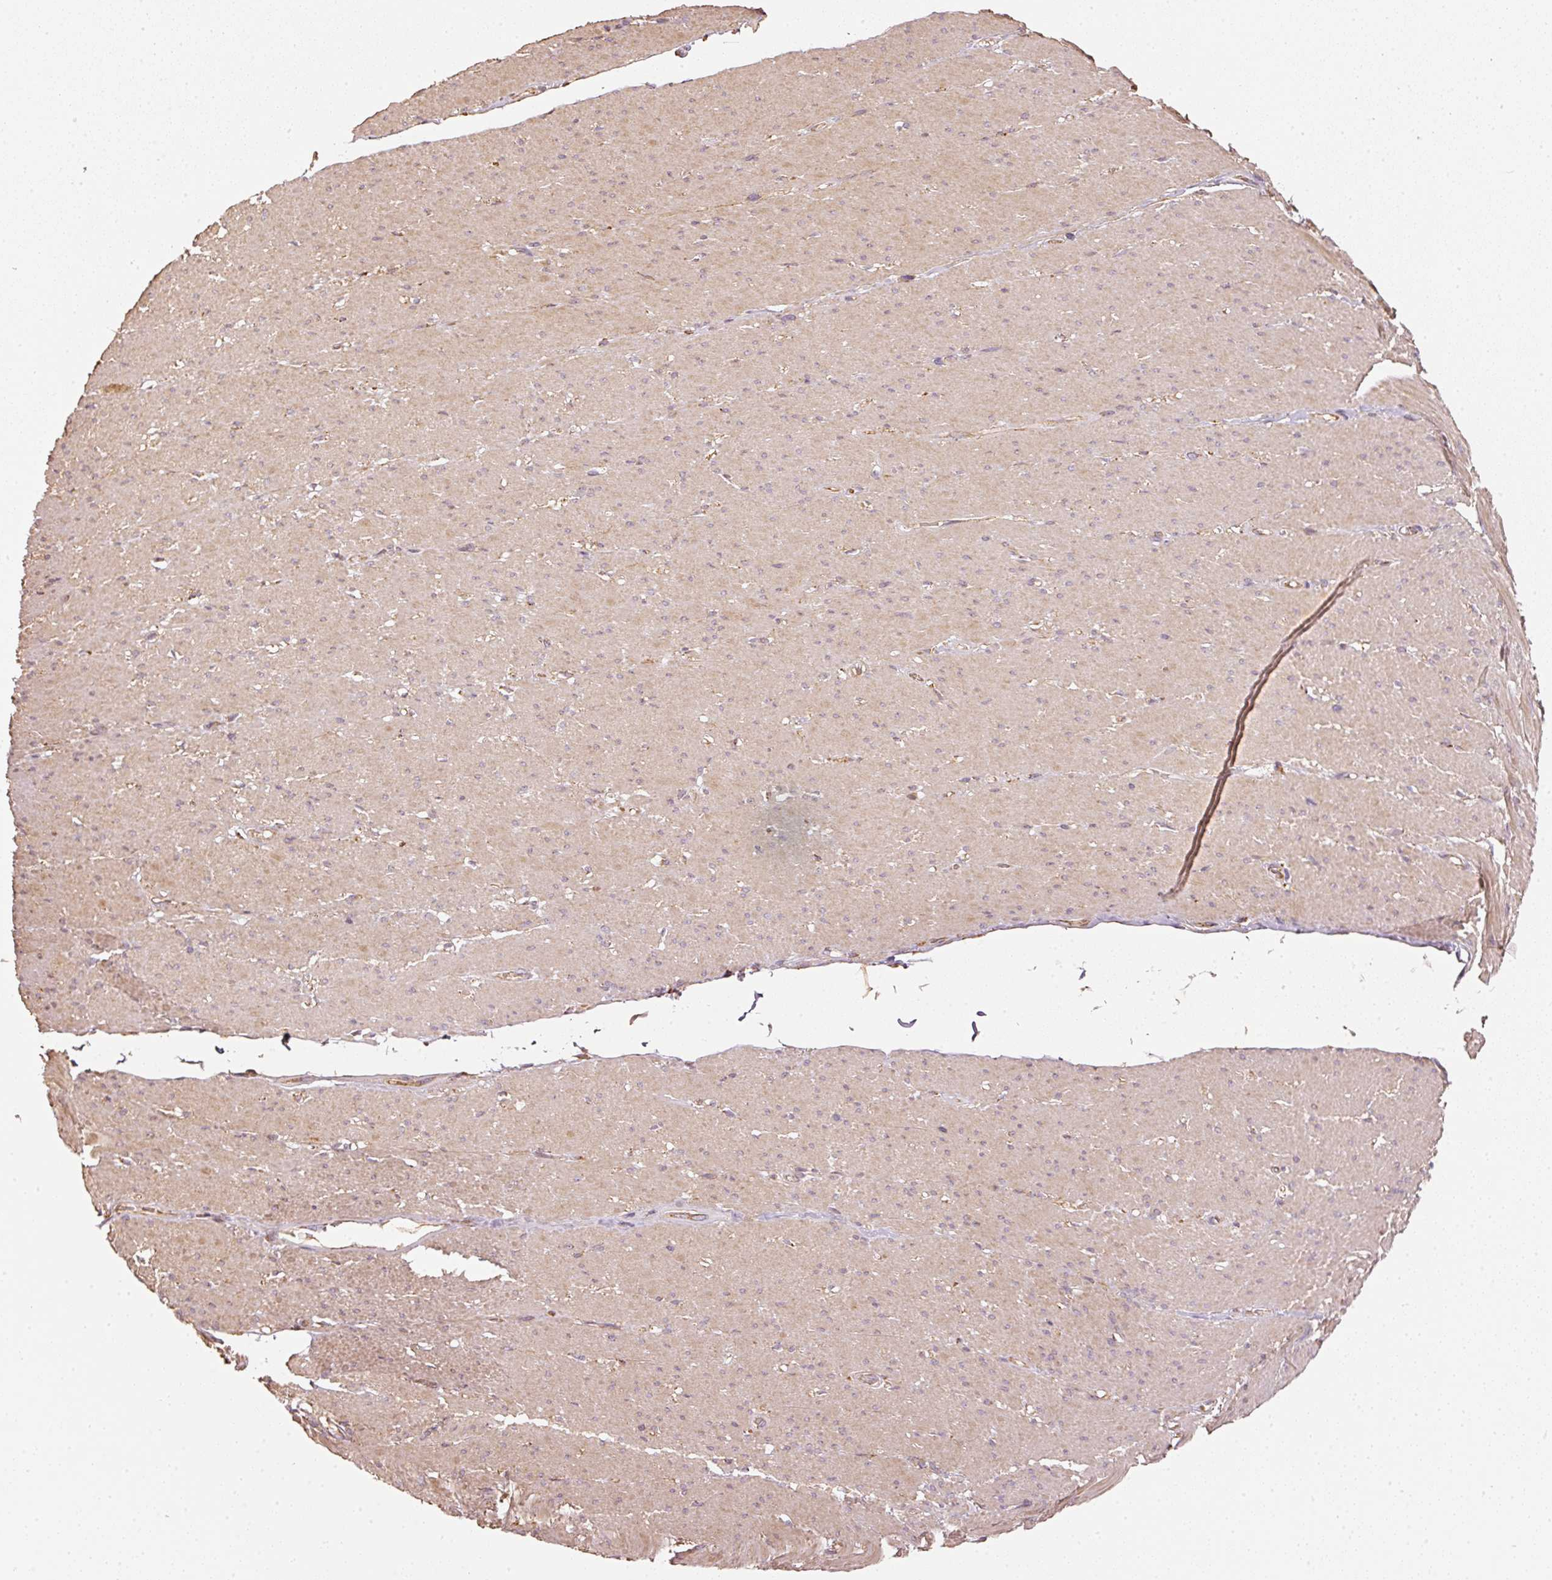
{"staining": {"intensity": "moderate", "quantity": ">75%", "location": "cytoplasmic/membranous"}, "tissue": "smooth muscle", "cell_type": "Smooth muscle cells", "image_type": "normal", "snomed": [{"axis": "morphology", "description": "Normal tissue, NOS"}, {"axis": "topography", "description": "Smooth muscle"}, {"axis": "topography", "description": "Rectum"}], "caption": "The micrograph shows a brown stain indicating the presence of a protein in the cytoplasmic/membranous of smooth muscle cells in smooth muscle. The staining was performed using DAB (3,3'-diaminobenzidine) to visualize the protein expression in brown, while the nuclei were stained in blue with hematoxylin (Magnification: 20x).", "gene": "MTHFD1L", "patient": {"sex": "male", "age": 53}}